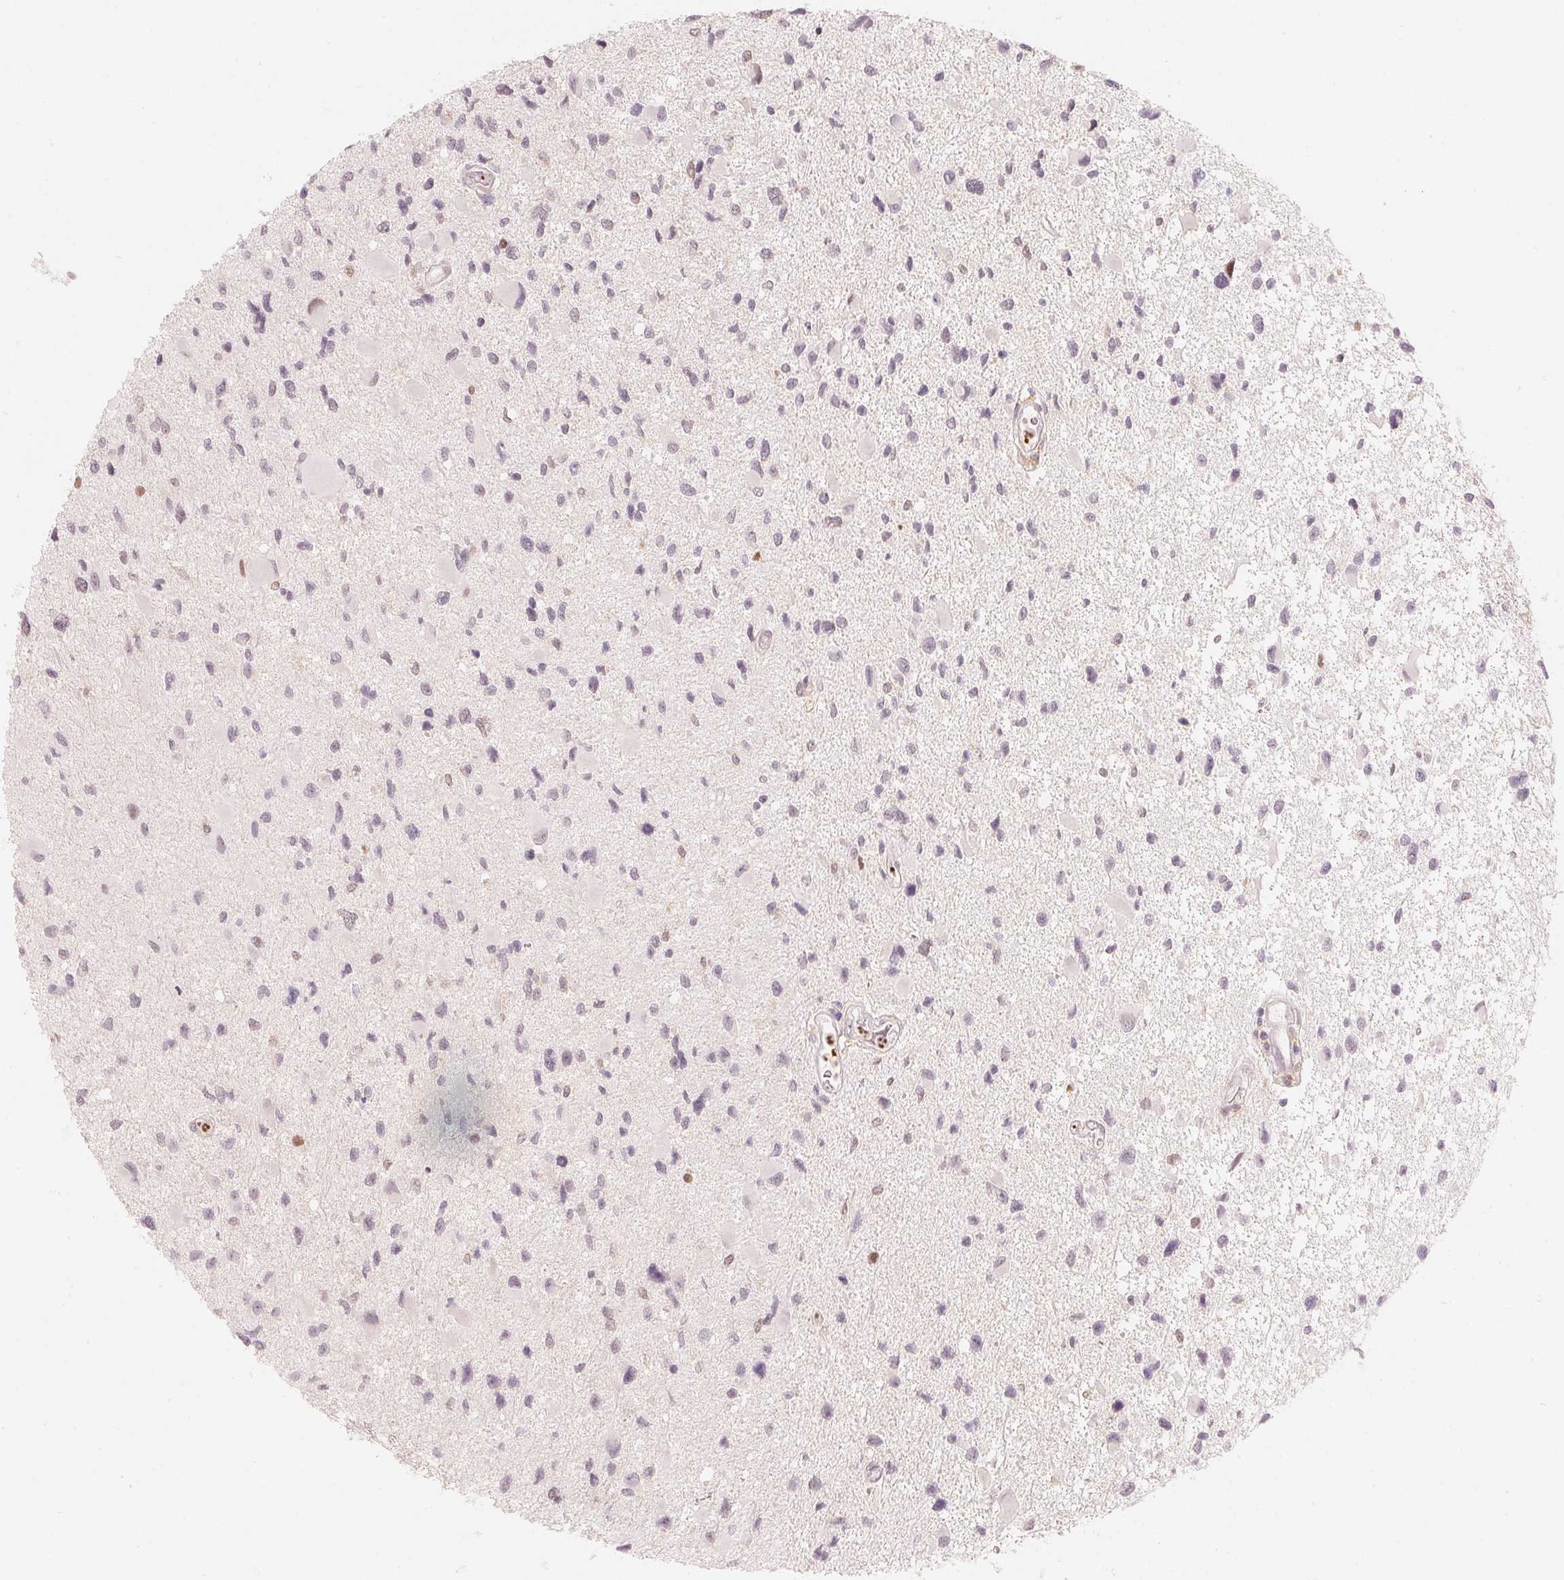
{"staining": {"intensity": "moderate", "quantity": "<25%", "location": "nuclear"}, "tissue": "glioma", "cell_type": "Tumor cells", "image_type": "cancer", "snomed": [{"axis": "morphology", "description": "Glioma, malignant, Low grade"}, {"axis": "topography", "description": "Brain"}], "caption": "Immunohistochemistry photomicrograph of glioma stained for a protein (brown), which reveals low levels of moderate nuclear staining in approximately <25% of tumor cells.", "gene": "ARHGAP22", "patient": {"sex": "female", "age": 32}}